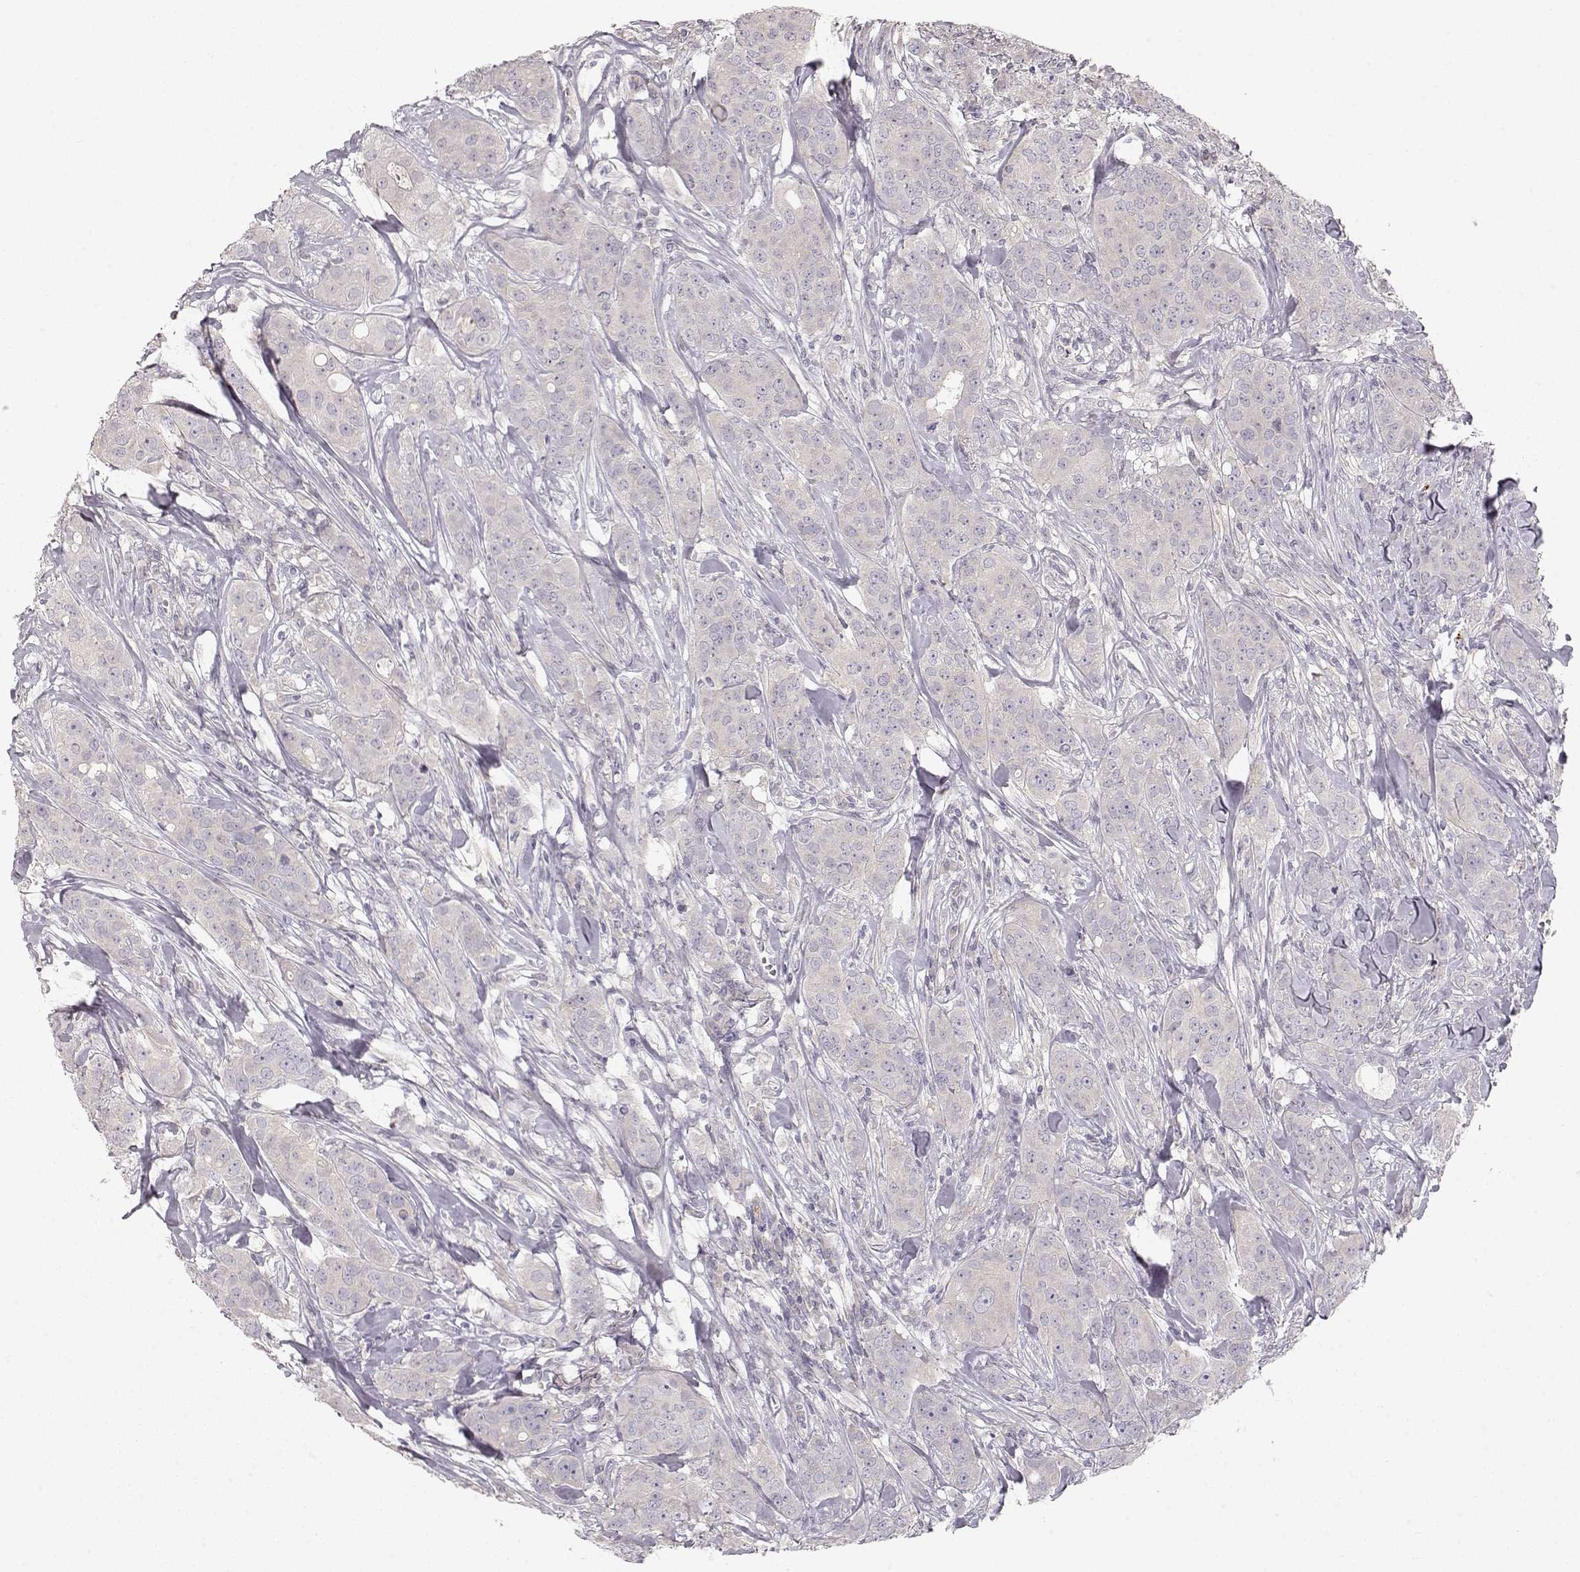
{"staining": {"intensity": "negative", "quantity": "none", "location": "none"}, "tissue": "breast cancer", "cell_type": "Tumor cells", "image_type": "cancer", "snomed": [{"axis": "morphology", "description": "Duct carcinoma"}, {"axis": "topography", "description": "Breast"}], "caption": "The image shows no significant staining in tumor cells of breast cancer (intraductal carcinoma).", "gene": "ARHGAP8", "patient": {"sex": "female", "age": 43}}